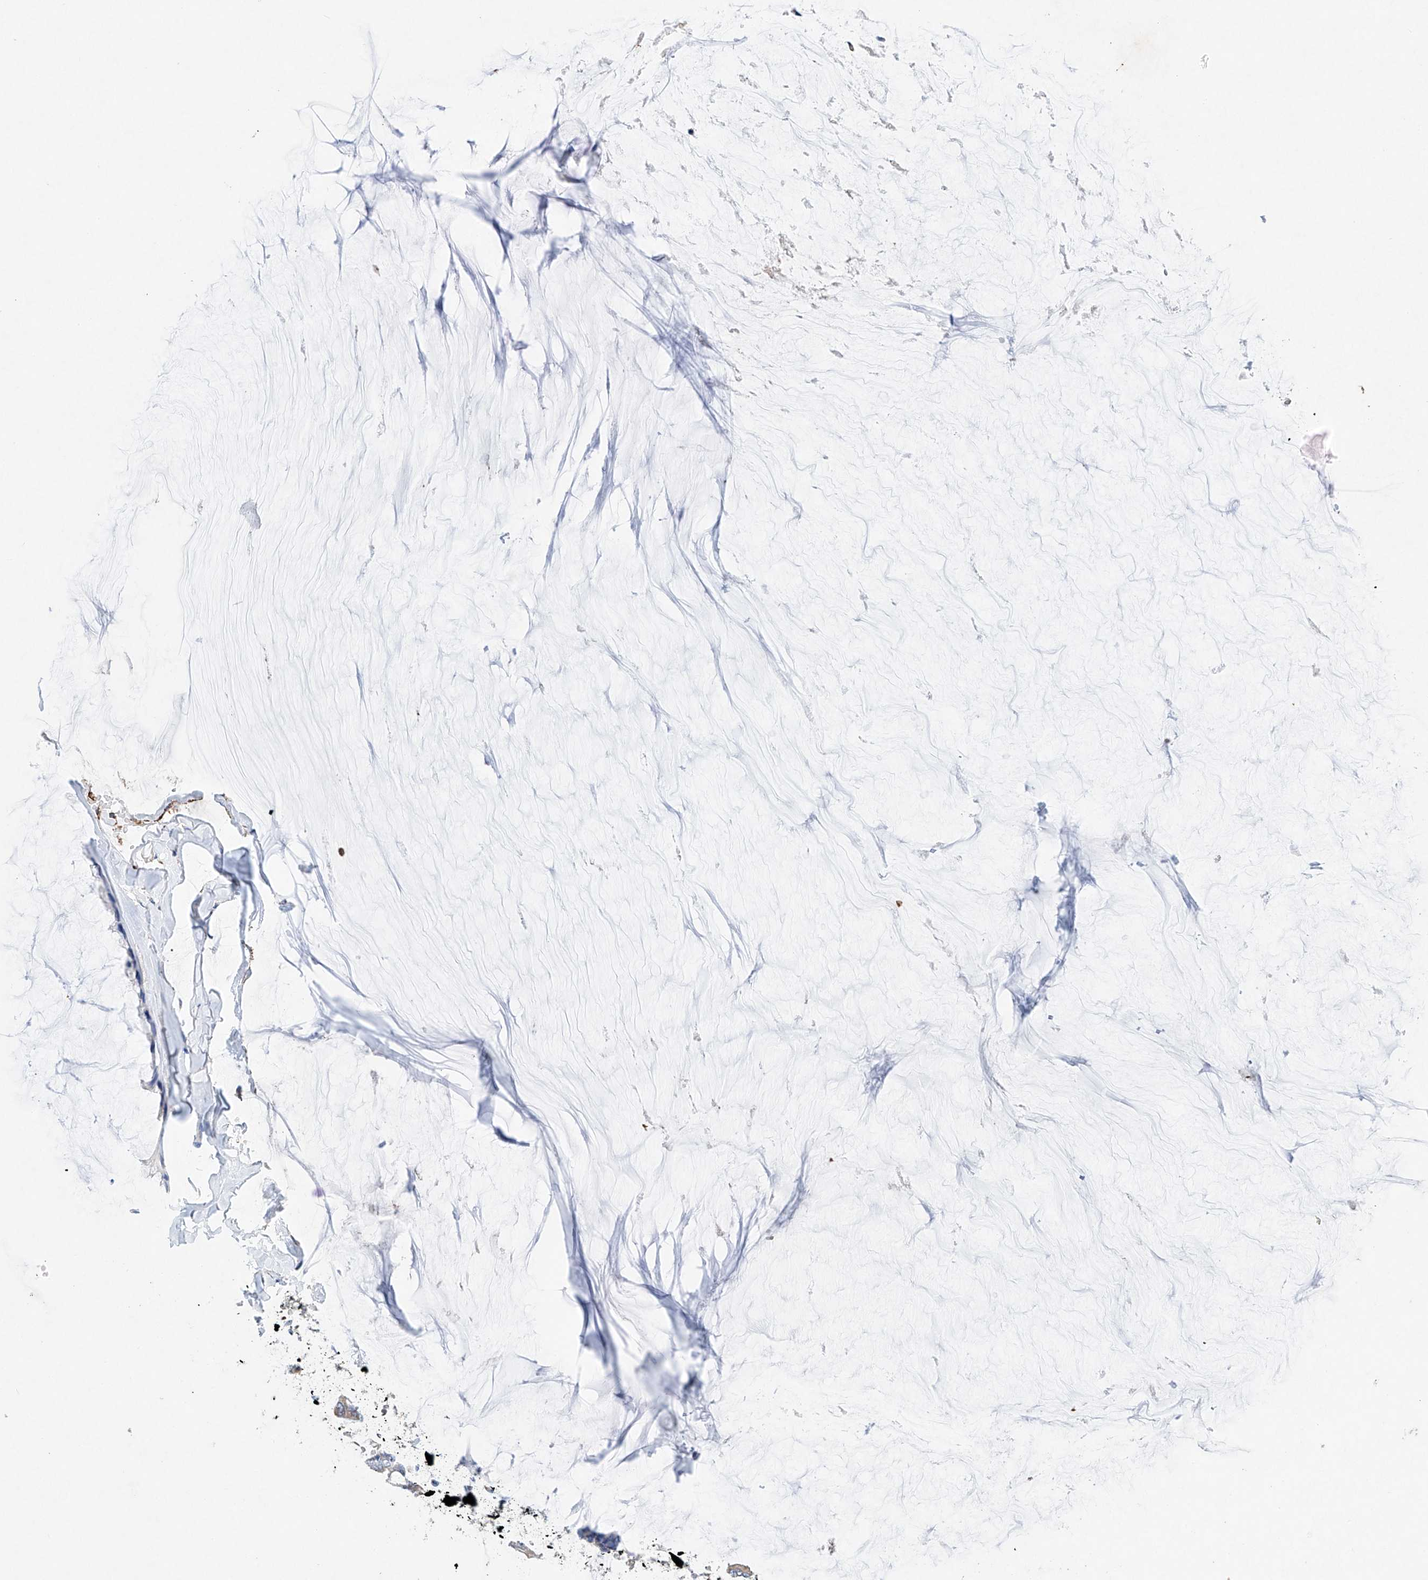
{"staining": {"intensity": "weak", "quantity": "<25%", "location": "cytoplasmic/membranous"}, "tissue": "ovarian cancer", "cell_type": "Tumor cells", "image_type": "cancer", "snomed": [{"axis": "morphology", "description": "Cystadenocarcinoma, mucinous, NOS"}, {"axis": "topography", "description": "Ovary"}], "caption": "Ovarian cancer (mucinous cystadenocarcinoma) was stained to show a protein in brown. There is no significant positivity in tumor cells.", "gene": "NRROS", "patient": {"sex": "female", "age": 39}}